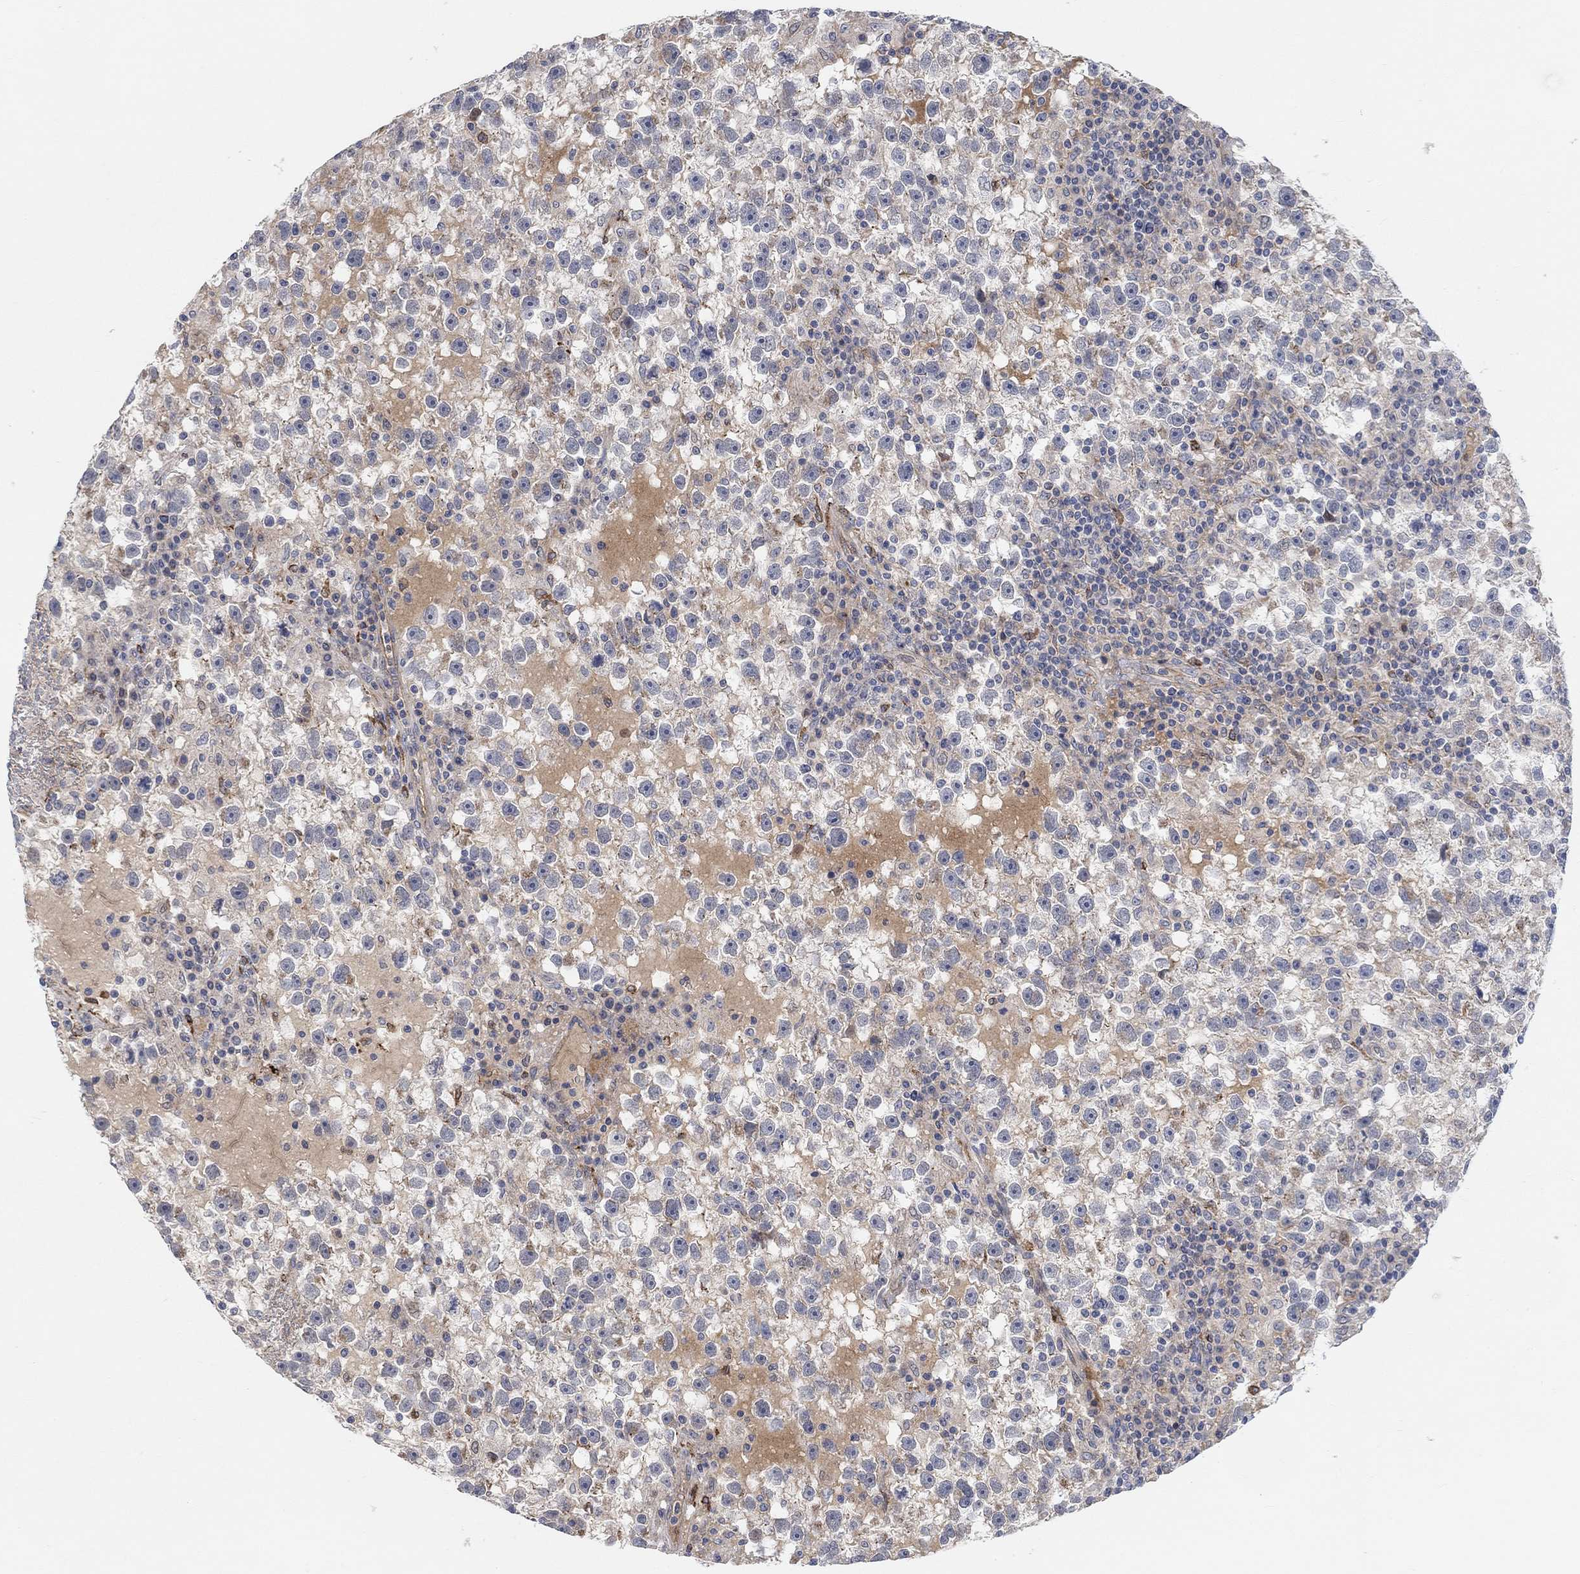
{"staining": {"intensity": "negative", "quantity": "none", "location": "none"}, "tissue": "testis cancer", "cell_type": "Tumor cells", "image_type": "cancer", "snomed": [{"axis": "morphology", "description": "Seminoma, NOS"}, {"axis": "topography", "description": "Testis"}], "caption": "Immunohistochemistry photomicrograph of testis cancer (seminoma) stained for a protein (brown), which demonstrates no positivity in tumor cells.", "gene": "HCRTR1", "patient": {"sex": "male", "age": 47}}